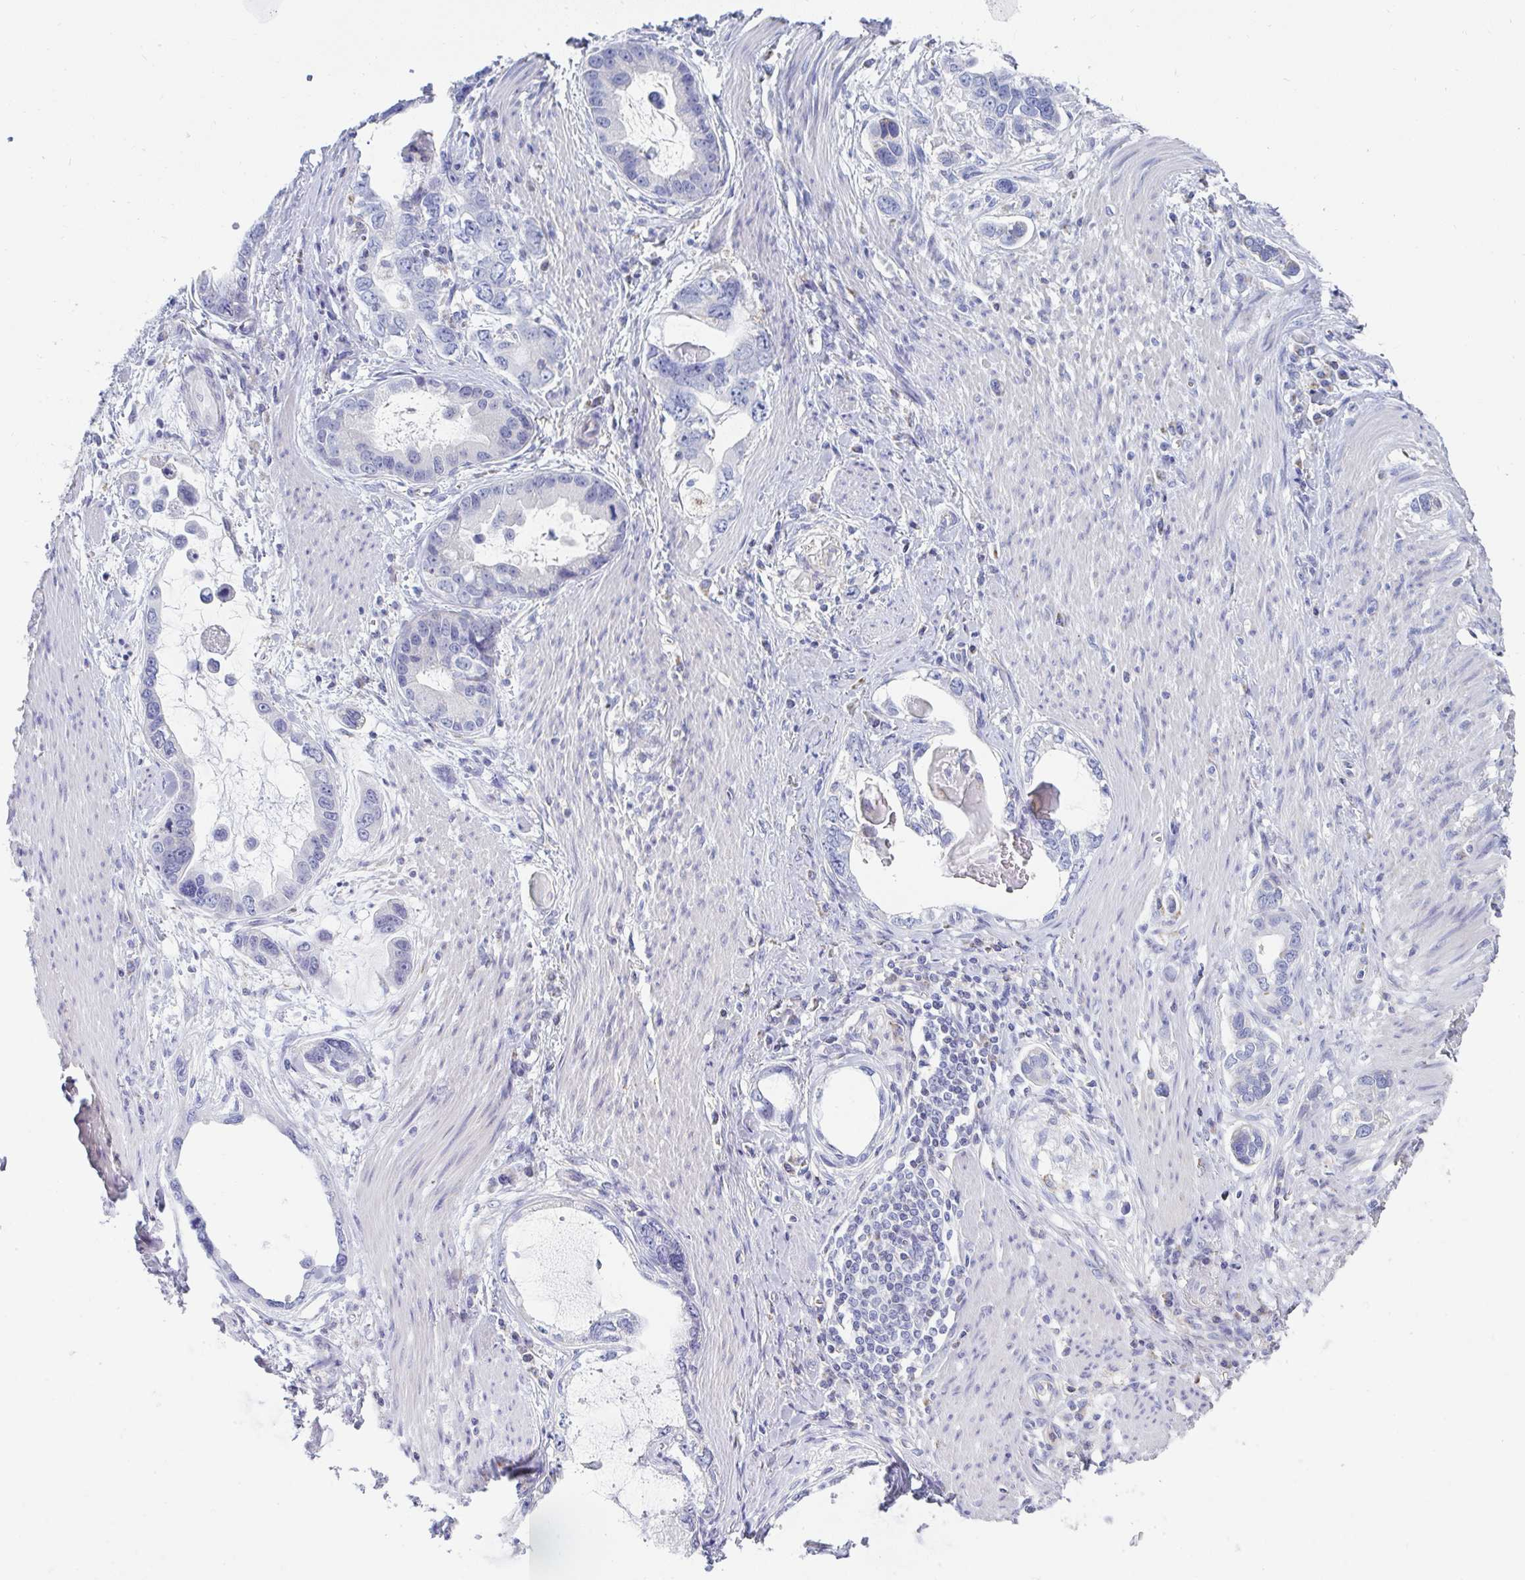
{"staining": {"intensity": "negative", "quantity": "none", "location": "none"}, "tissue": "stomach cancer", "cell_type": "Tumor cells", "image_type": "cancer", "snomed": [{"axis": "morphology", "description": "Adenocarcinoma, NOS"}, {"axis": "topography", "description": "Stomach, lower"}], "caption": "There is no significant staining in tumor cells of stomach cancer (adenocarcinoma).", "gene": "MGAM2", "patient": {"sex": "female", "age": 93}}